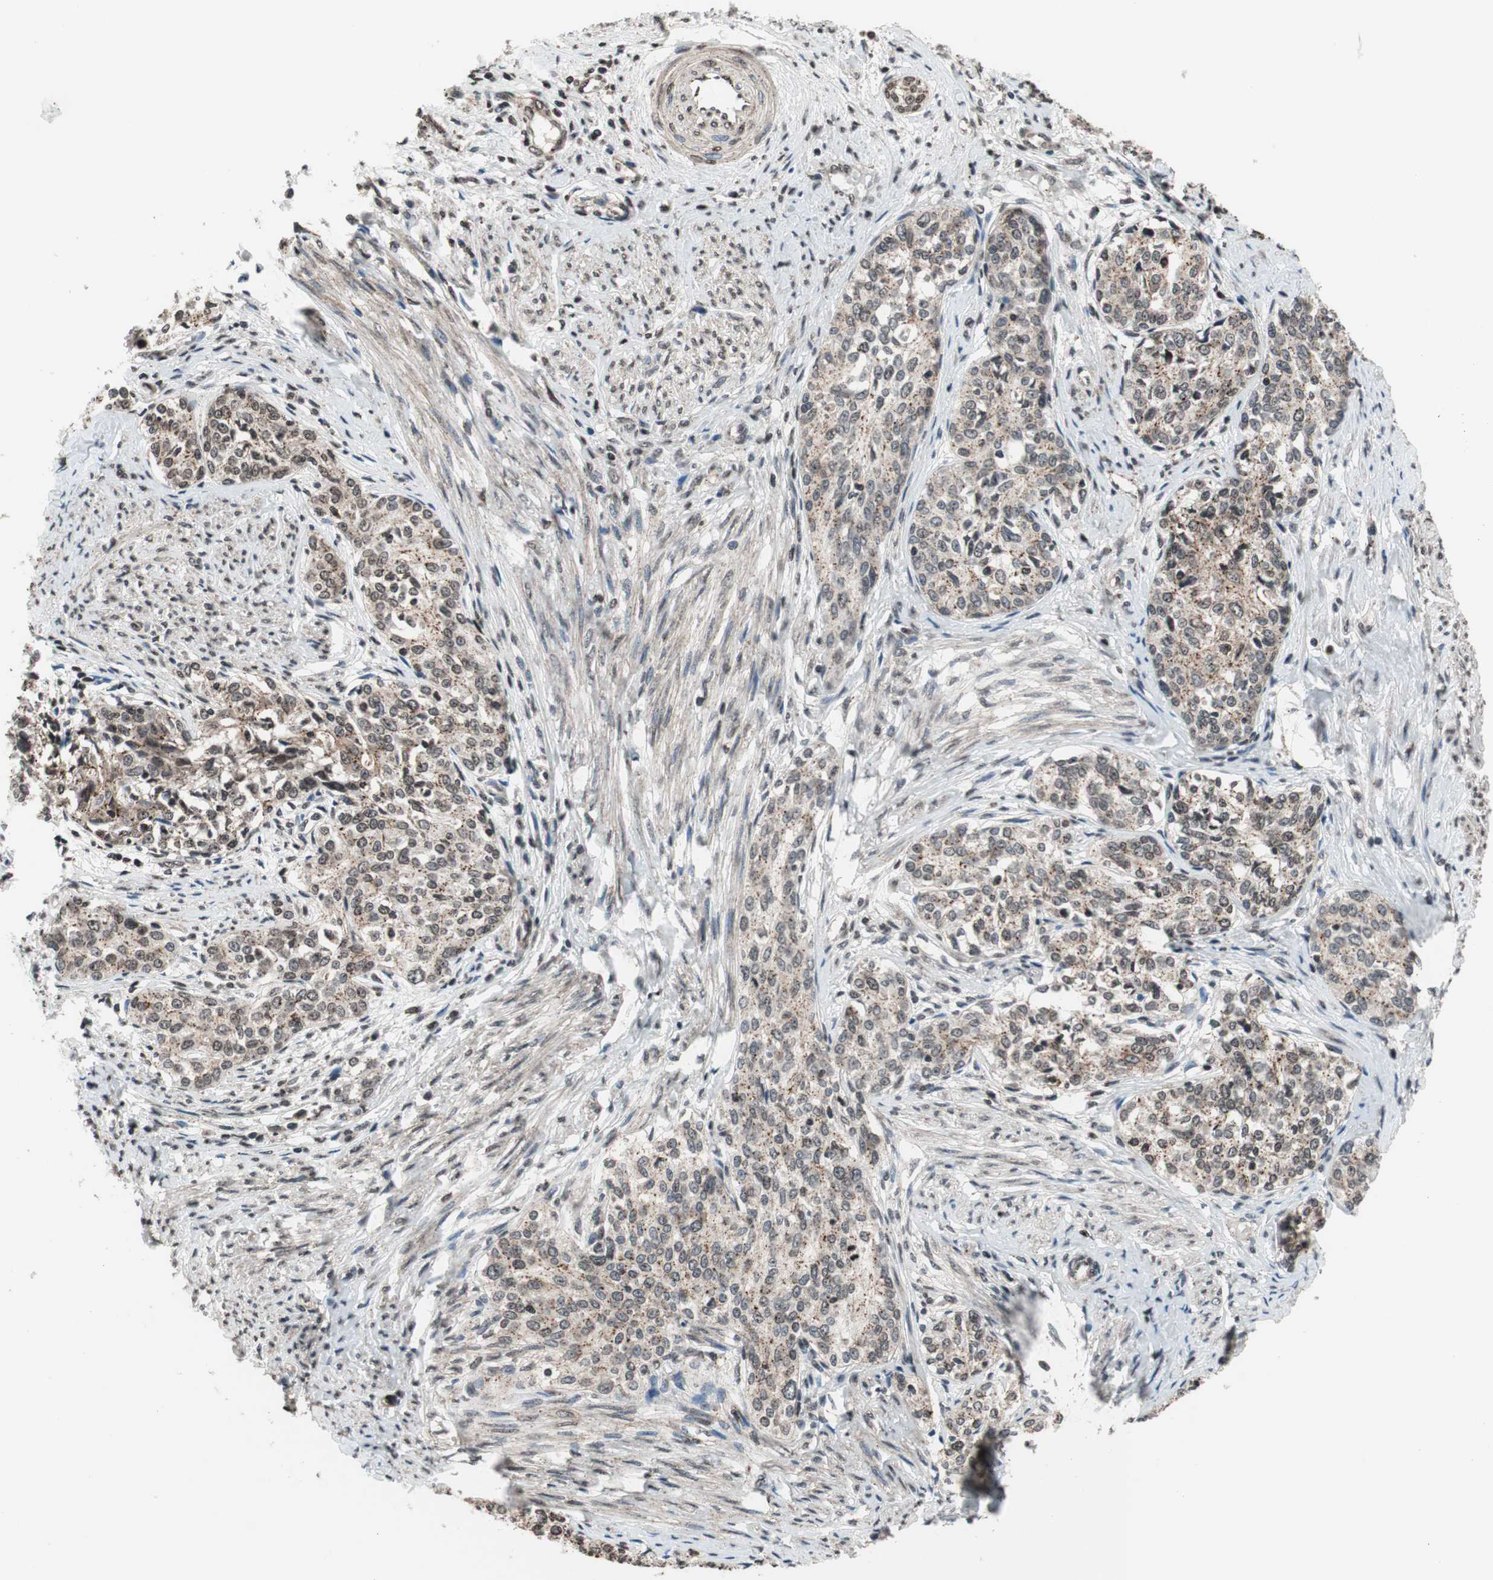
{"staining": {"intensity": "weak", "quantity": "25%-75%", "location": "cytoplasmic/membranous,nuclear"}, "tissue": "cervical cancer", "cell_type": "Tumor cells", "image_type": "cancer", "snomed": [{"axis": "morphology", "description": "Squamous cell carcinoma, NOS"}, {"axis": "morphology", "description": "Adenocarcinoma, NOS"}, {"axis": "topography", "description": "Cervix"}], "caption": "Human cervical cancer stained with a protein marker reveals weak staining in tumor cells.", "gene": "RFC1", "patient": {"sex": "female", "age": 52}}